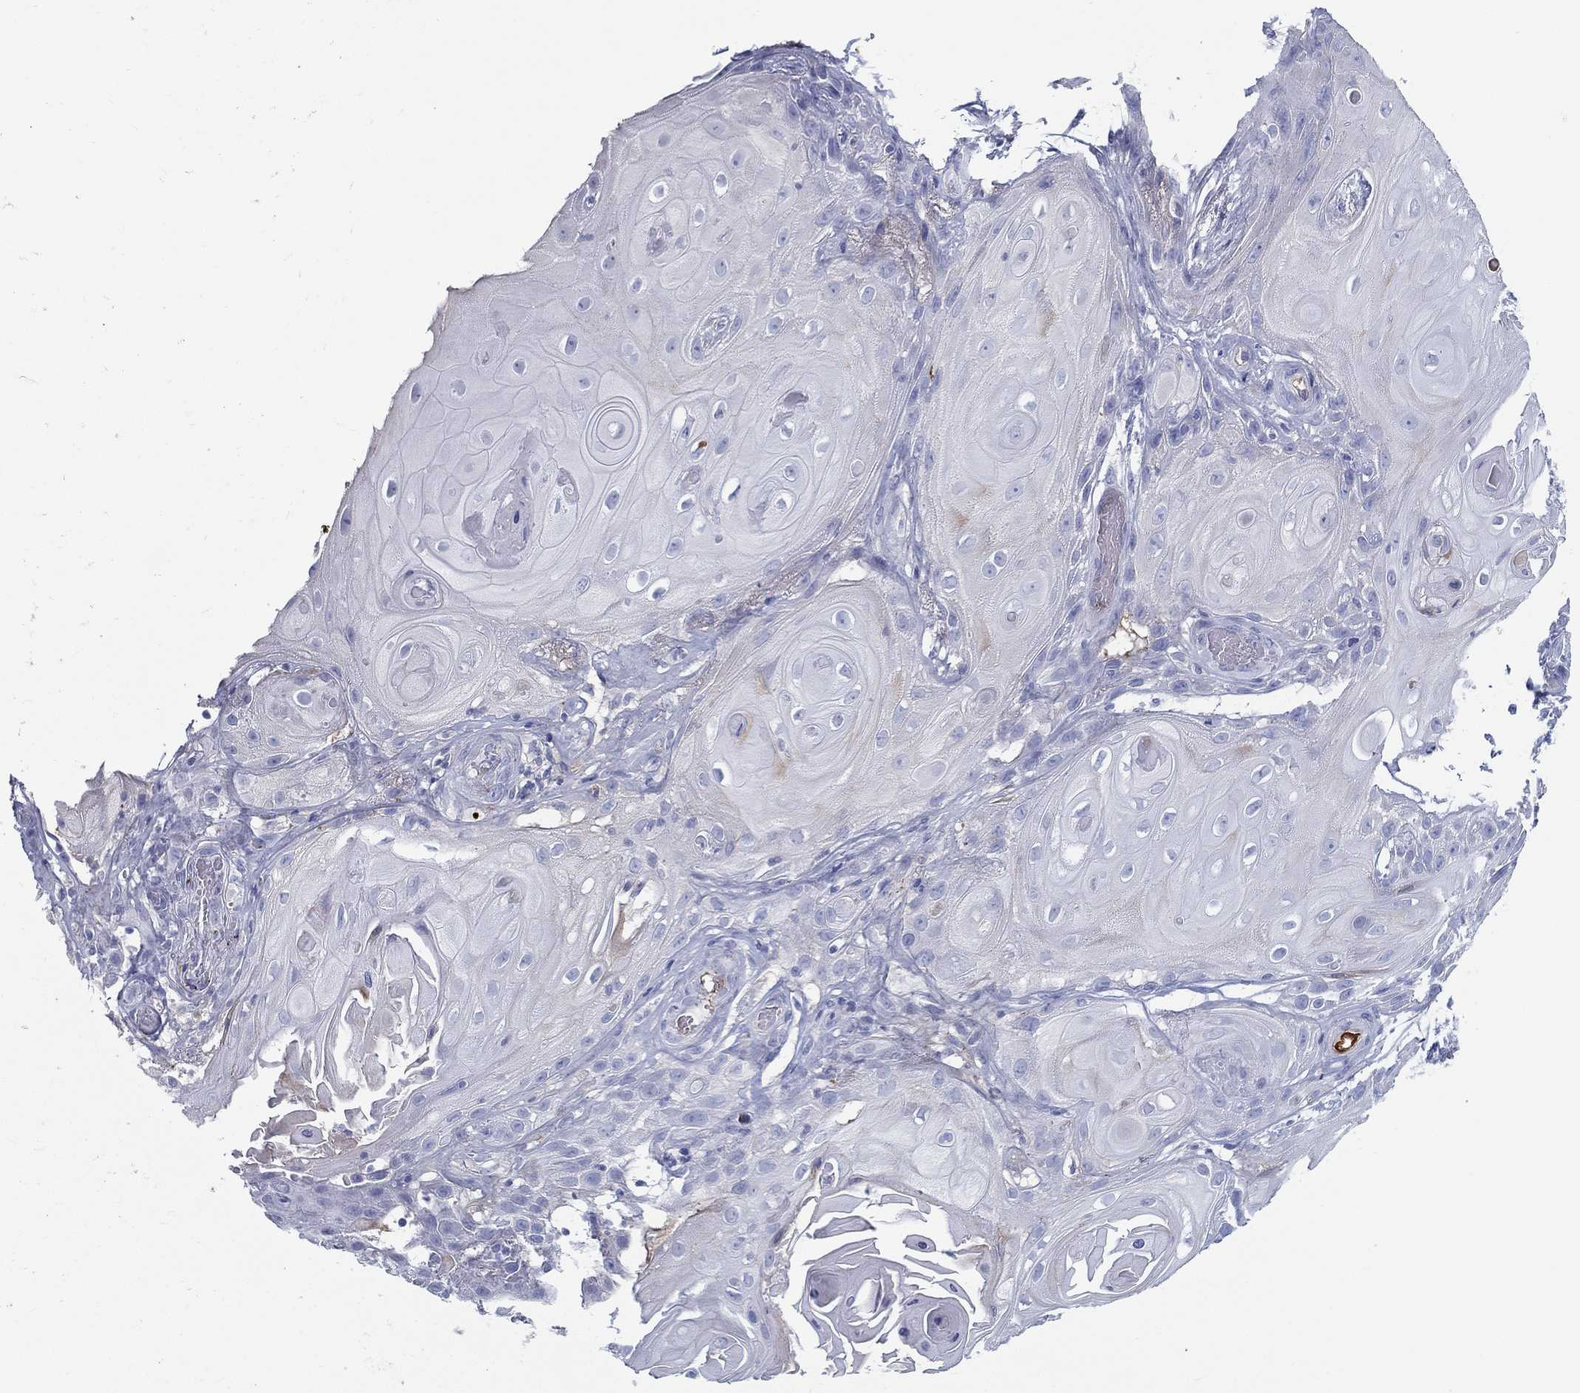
{"staining": {"intensity": "negative", "quantity": "none", "location": "none"}, "tissue": "skin cancer", "cell_type": "Tumor cells", "image_type": "cancer", "snomed": [{"axis": "morphology", "description": "Squamous cell carcinoma, NOS"}, {"axis": "topography", "description": "Skin"}], "caption": "Protein analysis of squamous cell carcinoma (skin) reveals no significant positivity in tumor cells.", "gene": "IFNB1", "patient": {"sex": "male", "age": 62}}